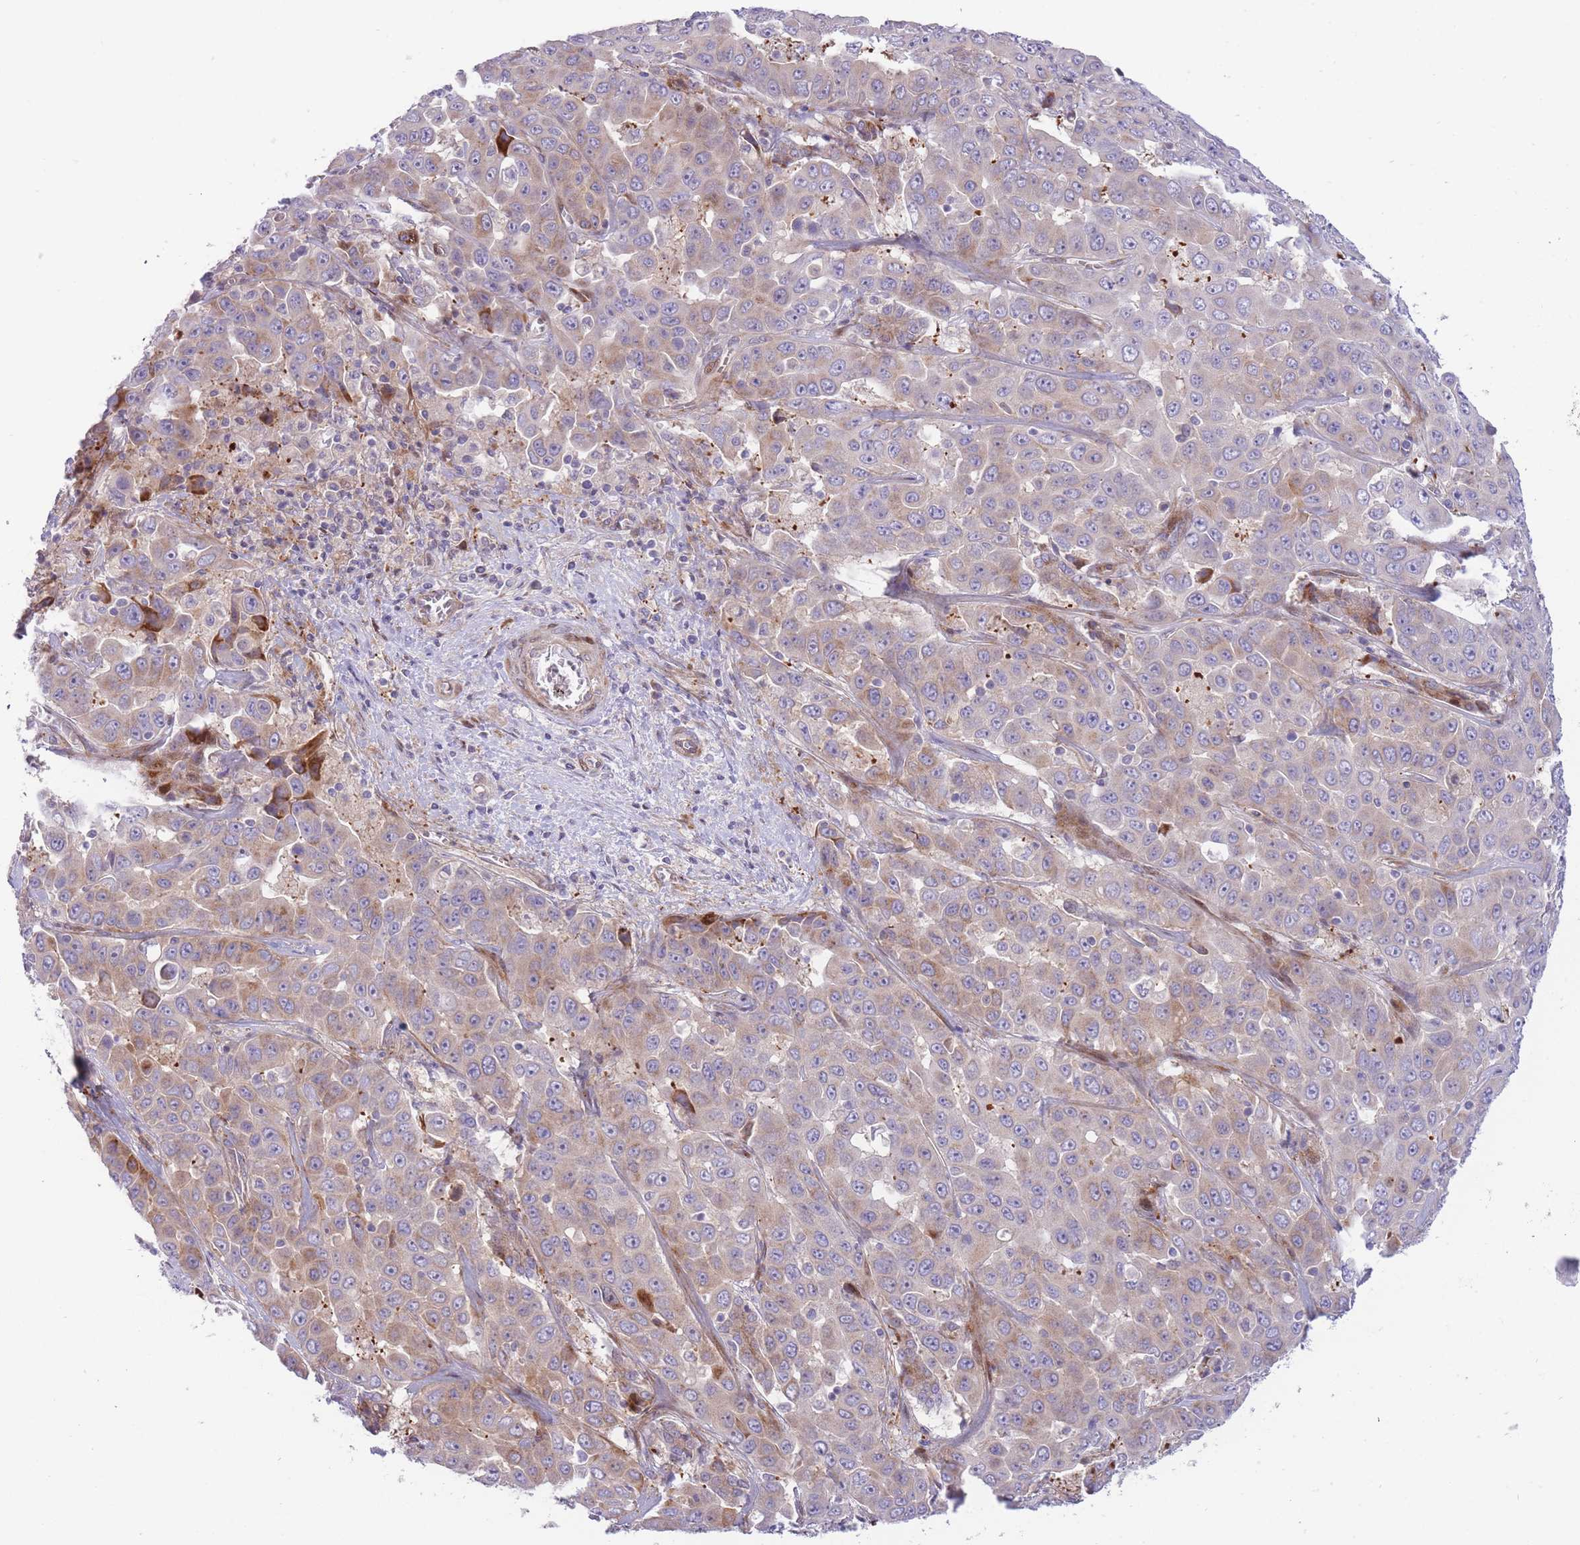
{"staining": {"intensity": "weak", "quantity": "25%-75%", "location": "cytoplasmic/membranous"}, "tissue": "liver cancer", "cell_type": "Tumor cells", "image_type": "cancer", "snomed": [{"axis": "morphology", "description": "Cholangiocarcinoma"}, {"axis": "topography", "description": "Liver"}], "caption": "An image of cholangiocarcinoma (liver) stained for a protein demonstrates weak cytoplasmic/membranous brown staining in tumor cells.", "gene": "ATP5MC2", "patient": {"sex": "female", "age": 52}}